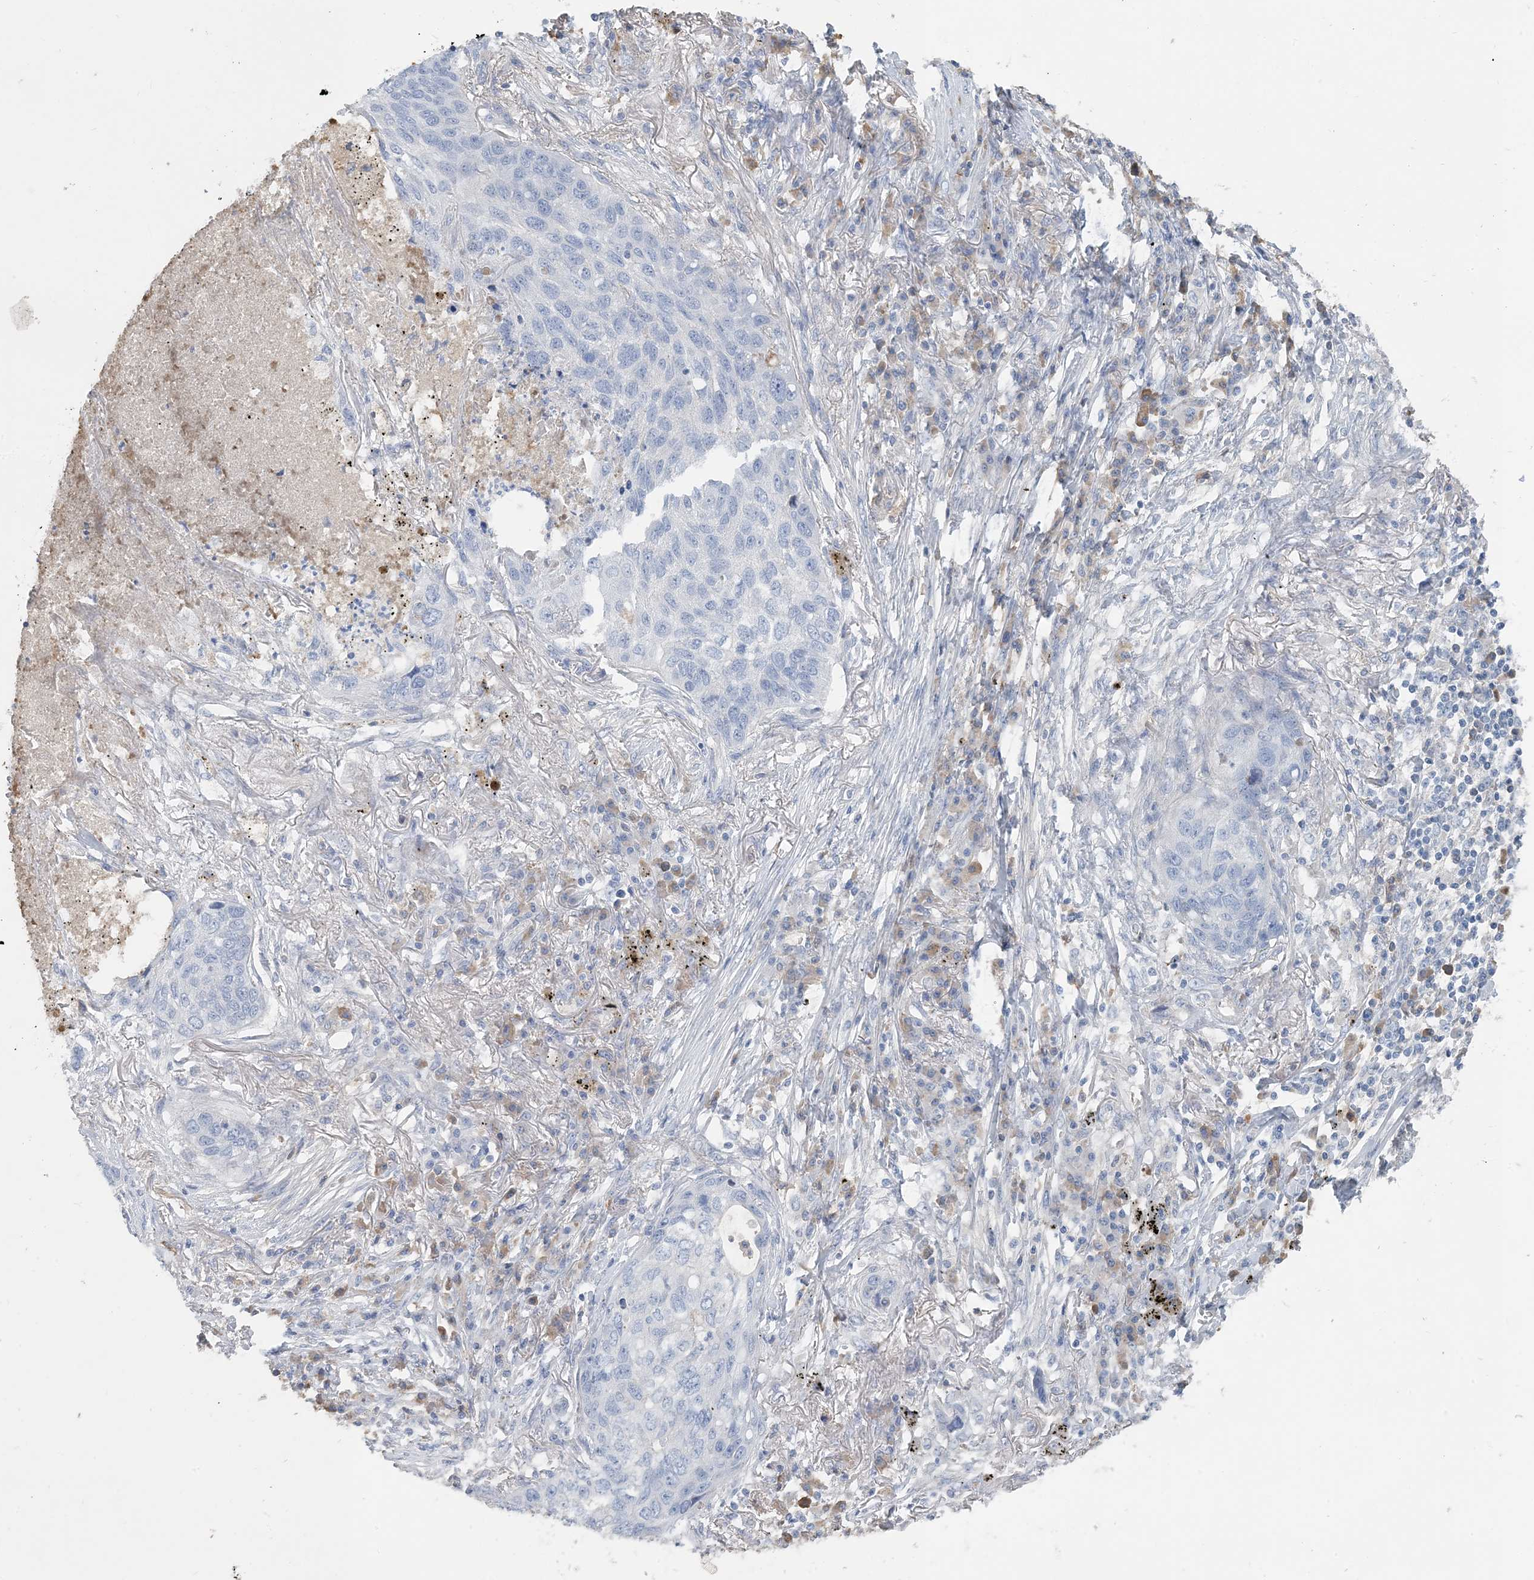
{"staining": {"intensity": "negative", "quantity": "none", "location": "none"}, "tissue": "lung cancer", "cell_type": "Tumor cells", "image_type": "cancer", "snomed": [{"axis": "morphology", "description": "Squamous cell carcinoma, NOS"}, {"axis": "topography", "description": "Lung"}], "caption": "The histopathology image reveals no significant staining in tumor cells of squamous cell carcinoma (lung).", "gene": "CTRL", "patient": {"sex": "female", "age": 63}}